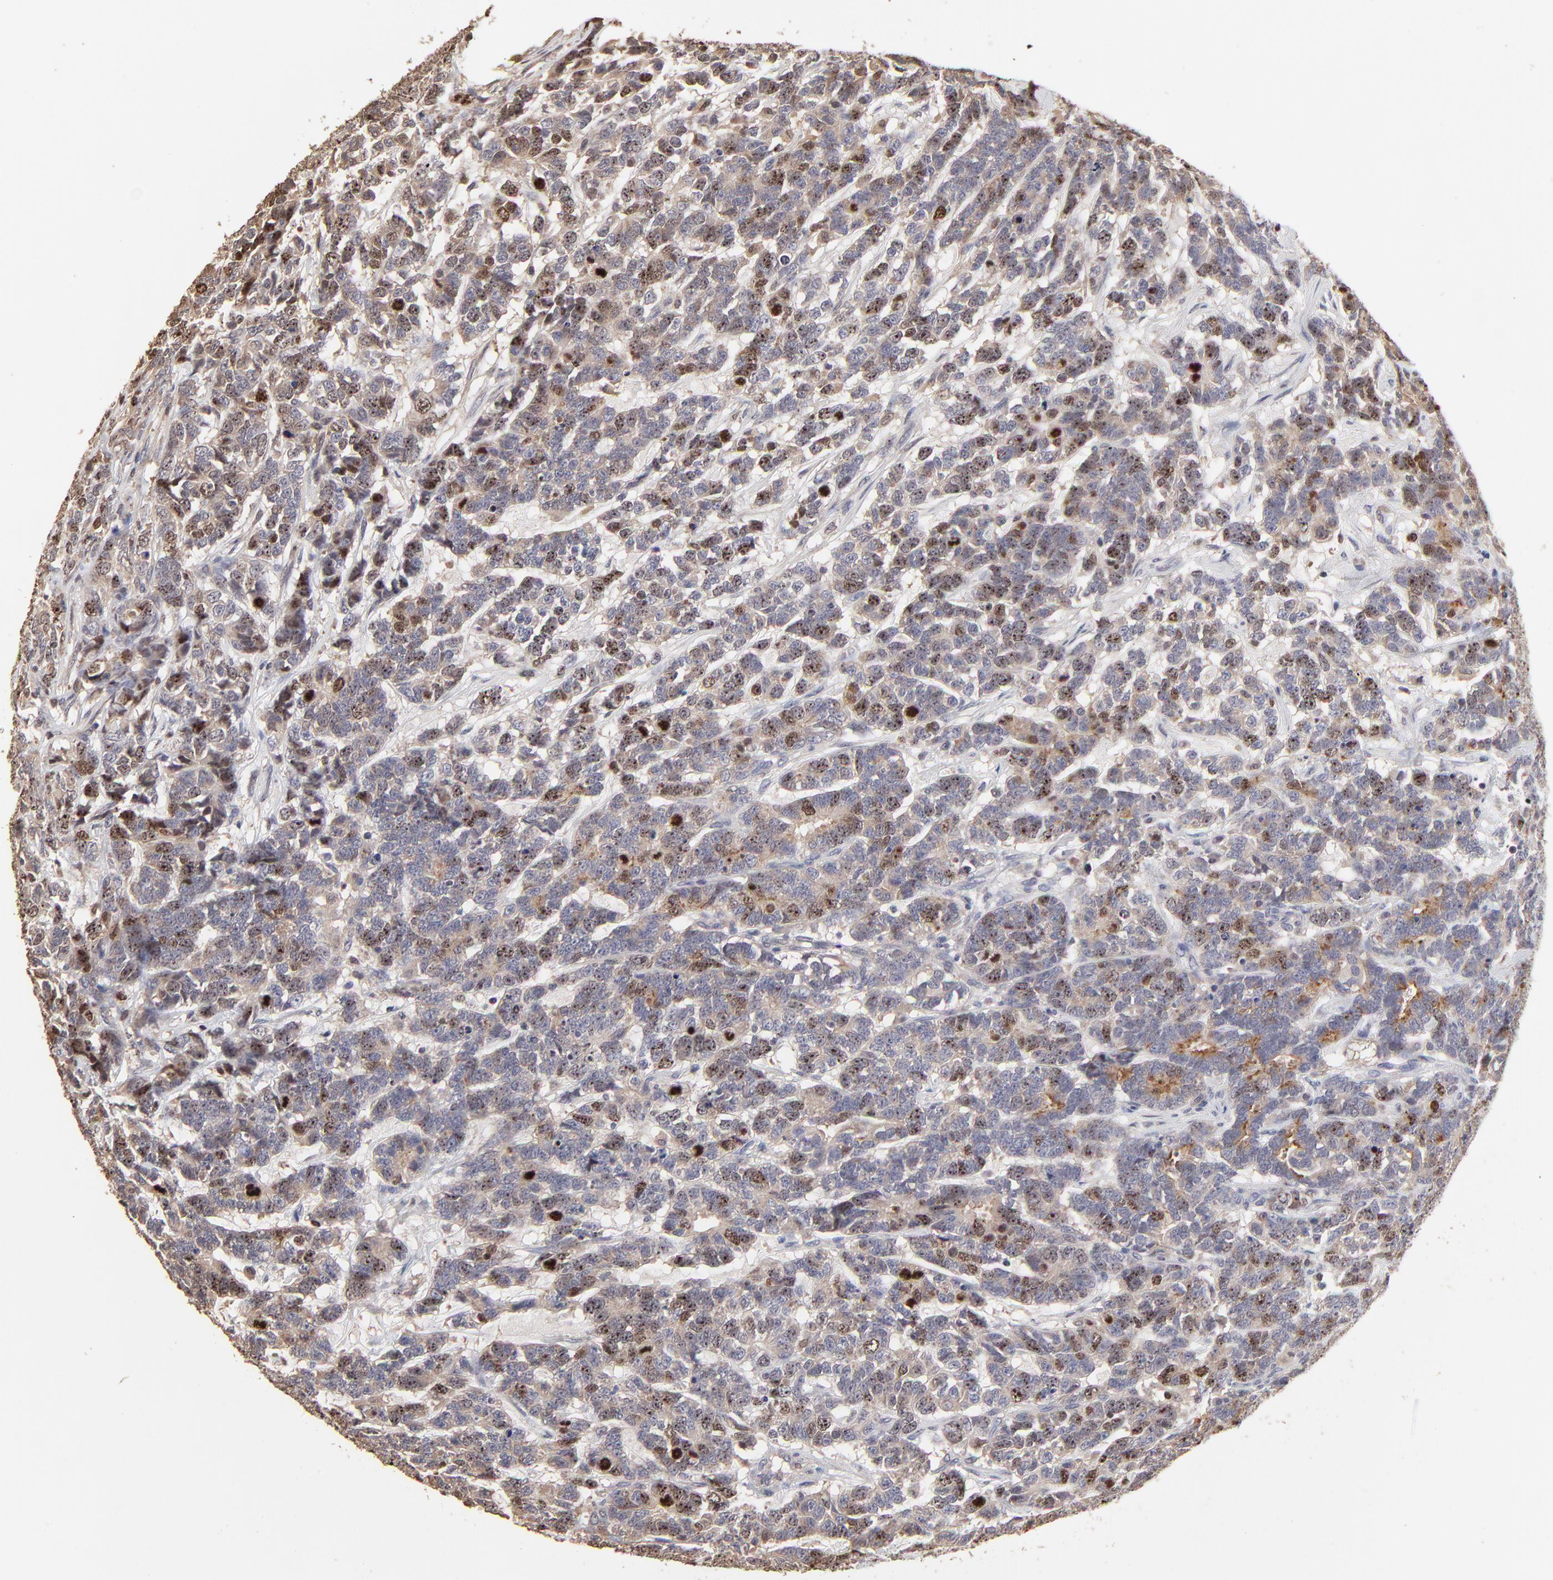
{"staining": {"intensity": "moderate", "quantity": "<25%", "location": "nuclear"}, "tissue": "testis cancer", "cell_type": "Tumor cells", "image_type": "cancer", "snomed": [{"axis": "morphology", "description": "Carcinoma, Embryonal, NOS"}, {"axis": "topography", "description": "Testis"}], "caption": "Immunohistochemical staining of embryonal carcinoma (testis) demonstrates low levels of moderate nuclear positivity in approximately <25% of tumor cells. (Stains: DAB in brown, nuclei in blue, Microscopy: brightfield microscopy at high magnification).", "gene": "BIRC5", "patient": {"sex": "male", "age": 26}}